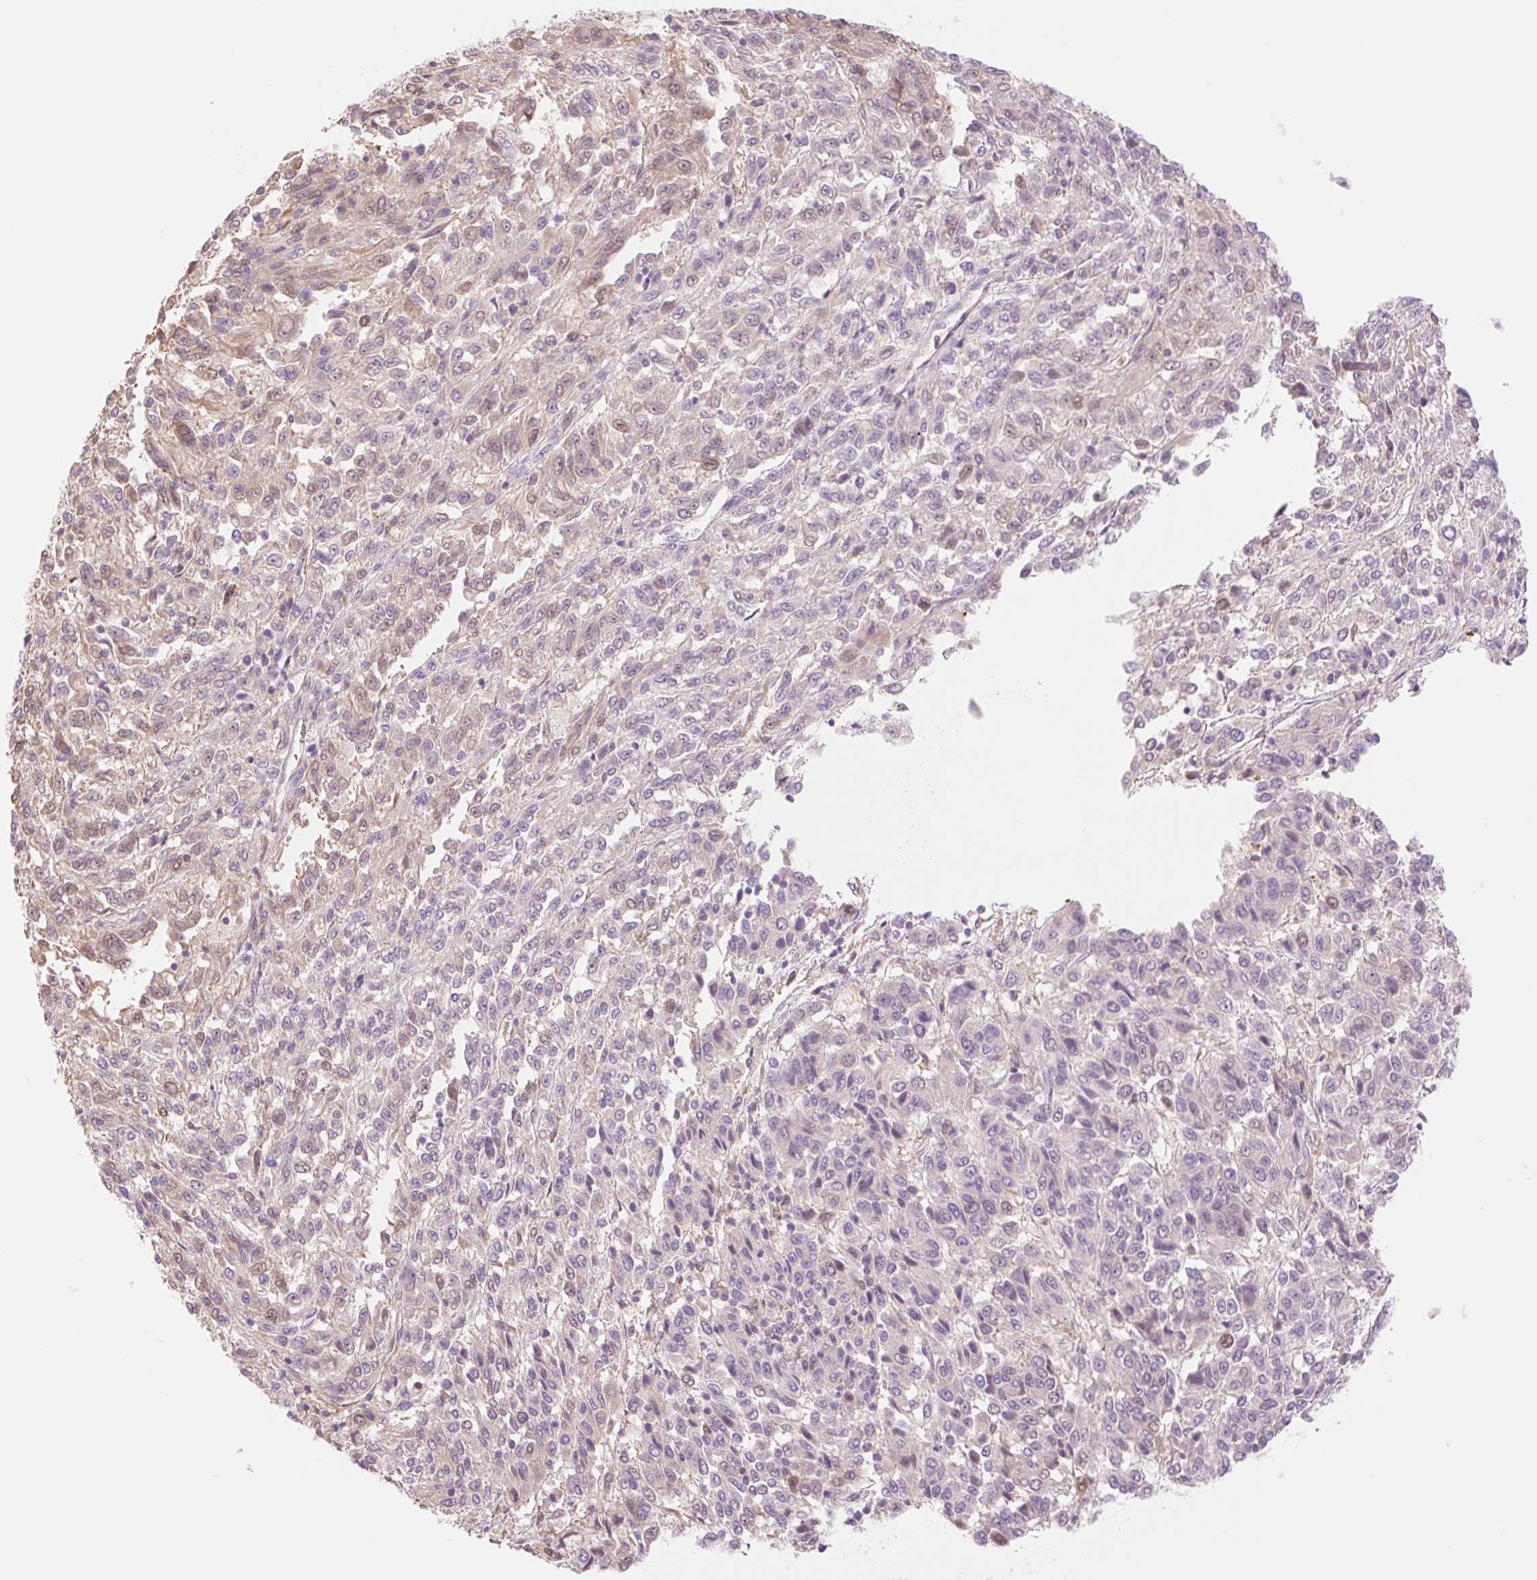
{"staining": {"intensity": "negative", "quantity": "none", "location": "none"}, "tissue": "melanoma", "cell_type": "Tumor cells", "image_type": "cancer", "snomed": [{"axis": "morphology", "description": "Malignant melanoma, Metastatic site"}, {"axis": "topography", "description": "Lung"}], "caption": "Immunohistochemistry image of malignant melanoma (metastatic site) stained for a protein (brown), which displays no positivity in tumor cells.", "gene": "HEBP1", "patient": {"sex": "male", "age": 64}}